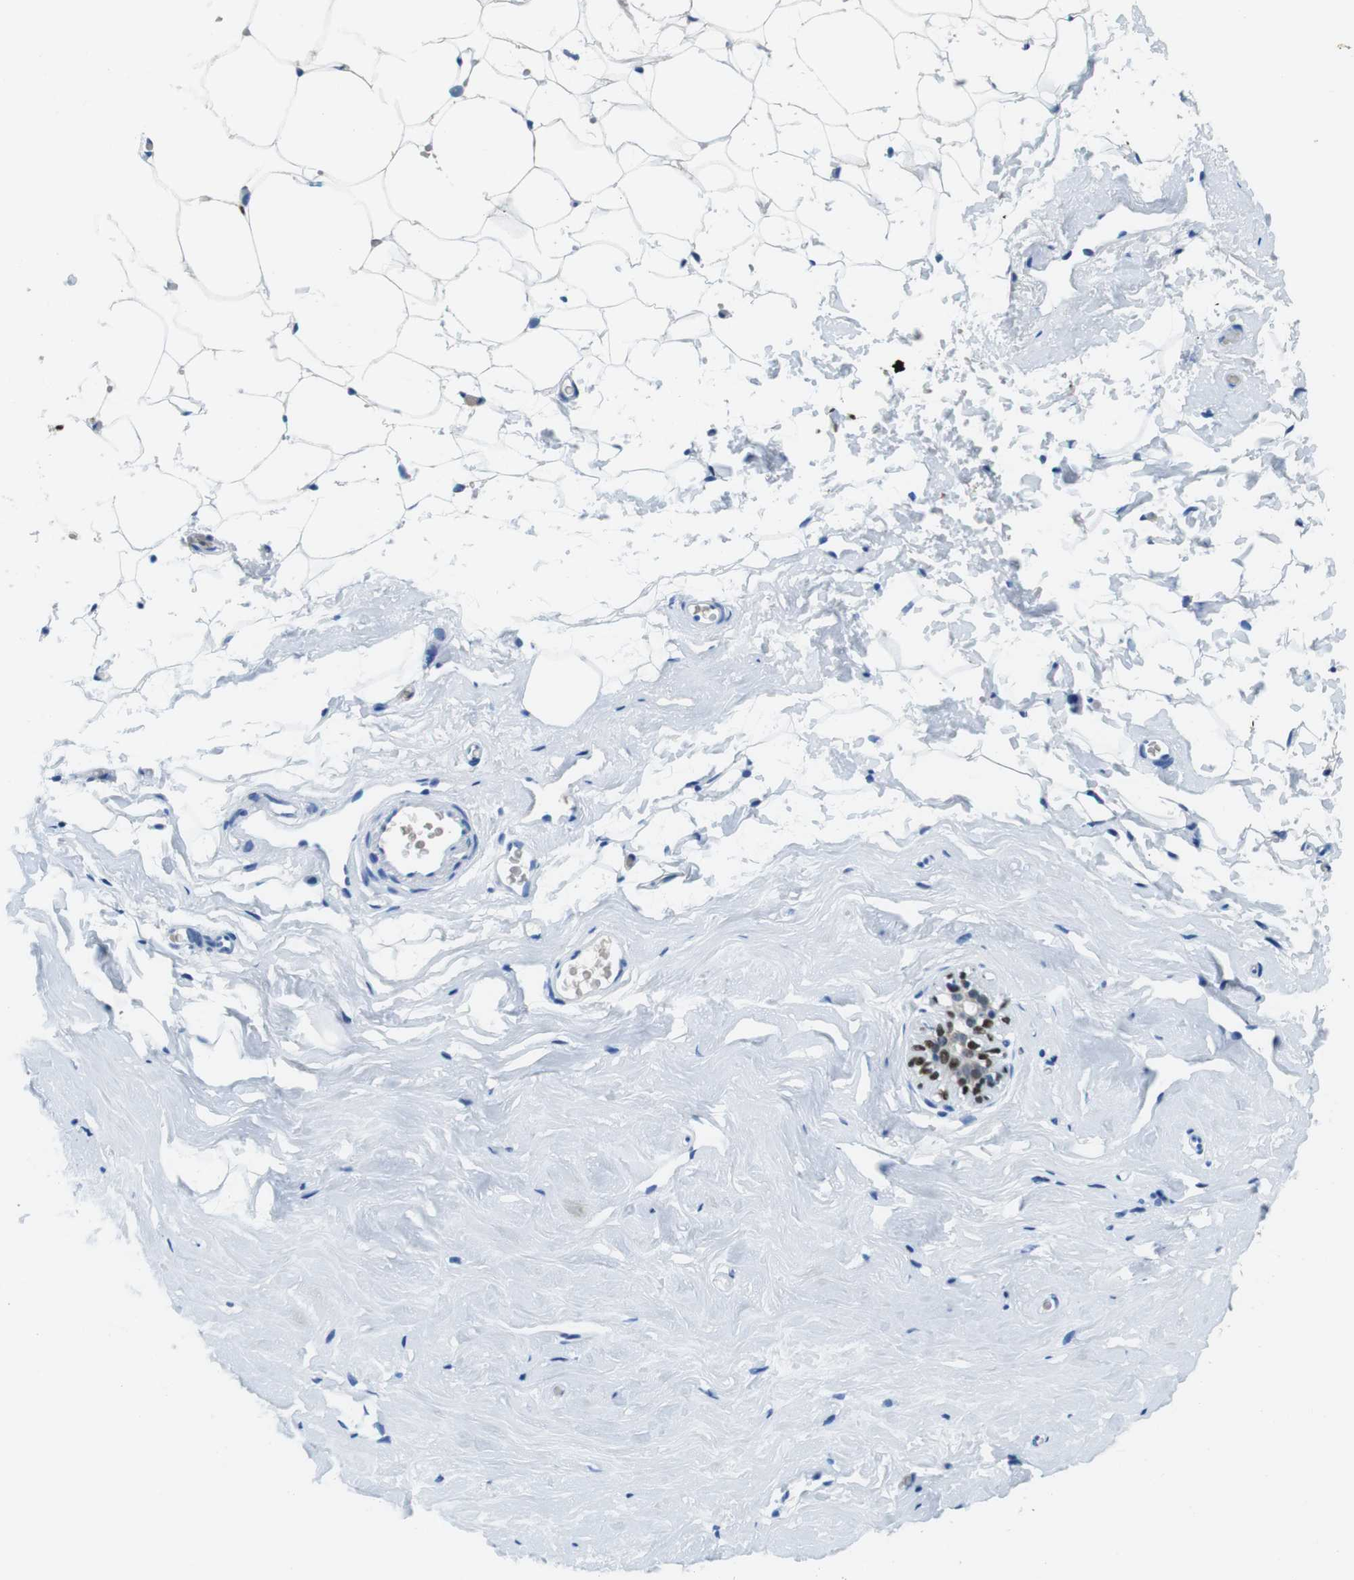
{"staining": {"intensity": "negative", "quantity": "none", "location": "none"}, "tissue": "breast", "cell_type": "Adipocytes", "image_type": "normal", "snomed": [{"axis": "morphology", "description": "Normal tissue, NOS"}, {"axis": "topography", "description": "Breast"}], "caption": "Immunohistochemistry image of benign breast: breast stained with DAB displays no significant protein expression in adipocytes. (DAB (3,3'-diaminobenzidine) immunohistochemistry (IHC) with hematoxylin counter stain).", "gene": "TFAP2C", "patient": {"sex": "female", "age": 75}}